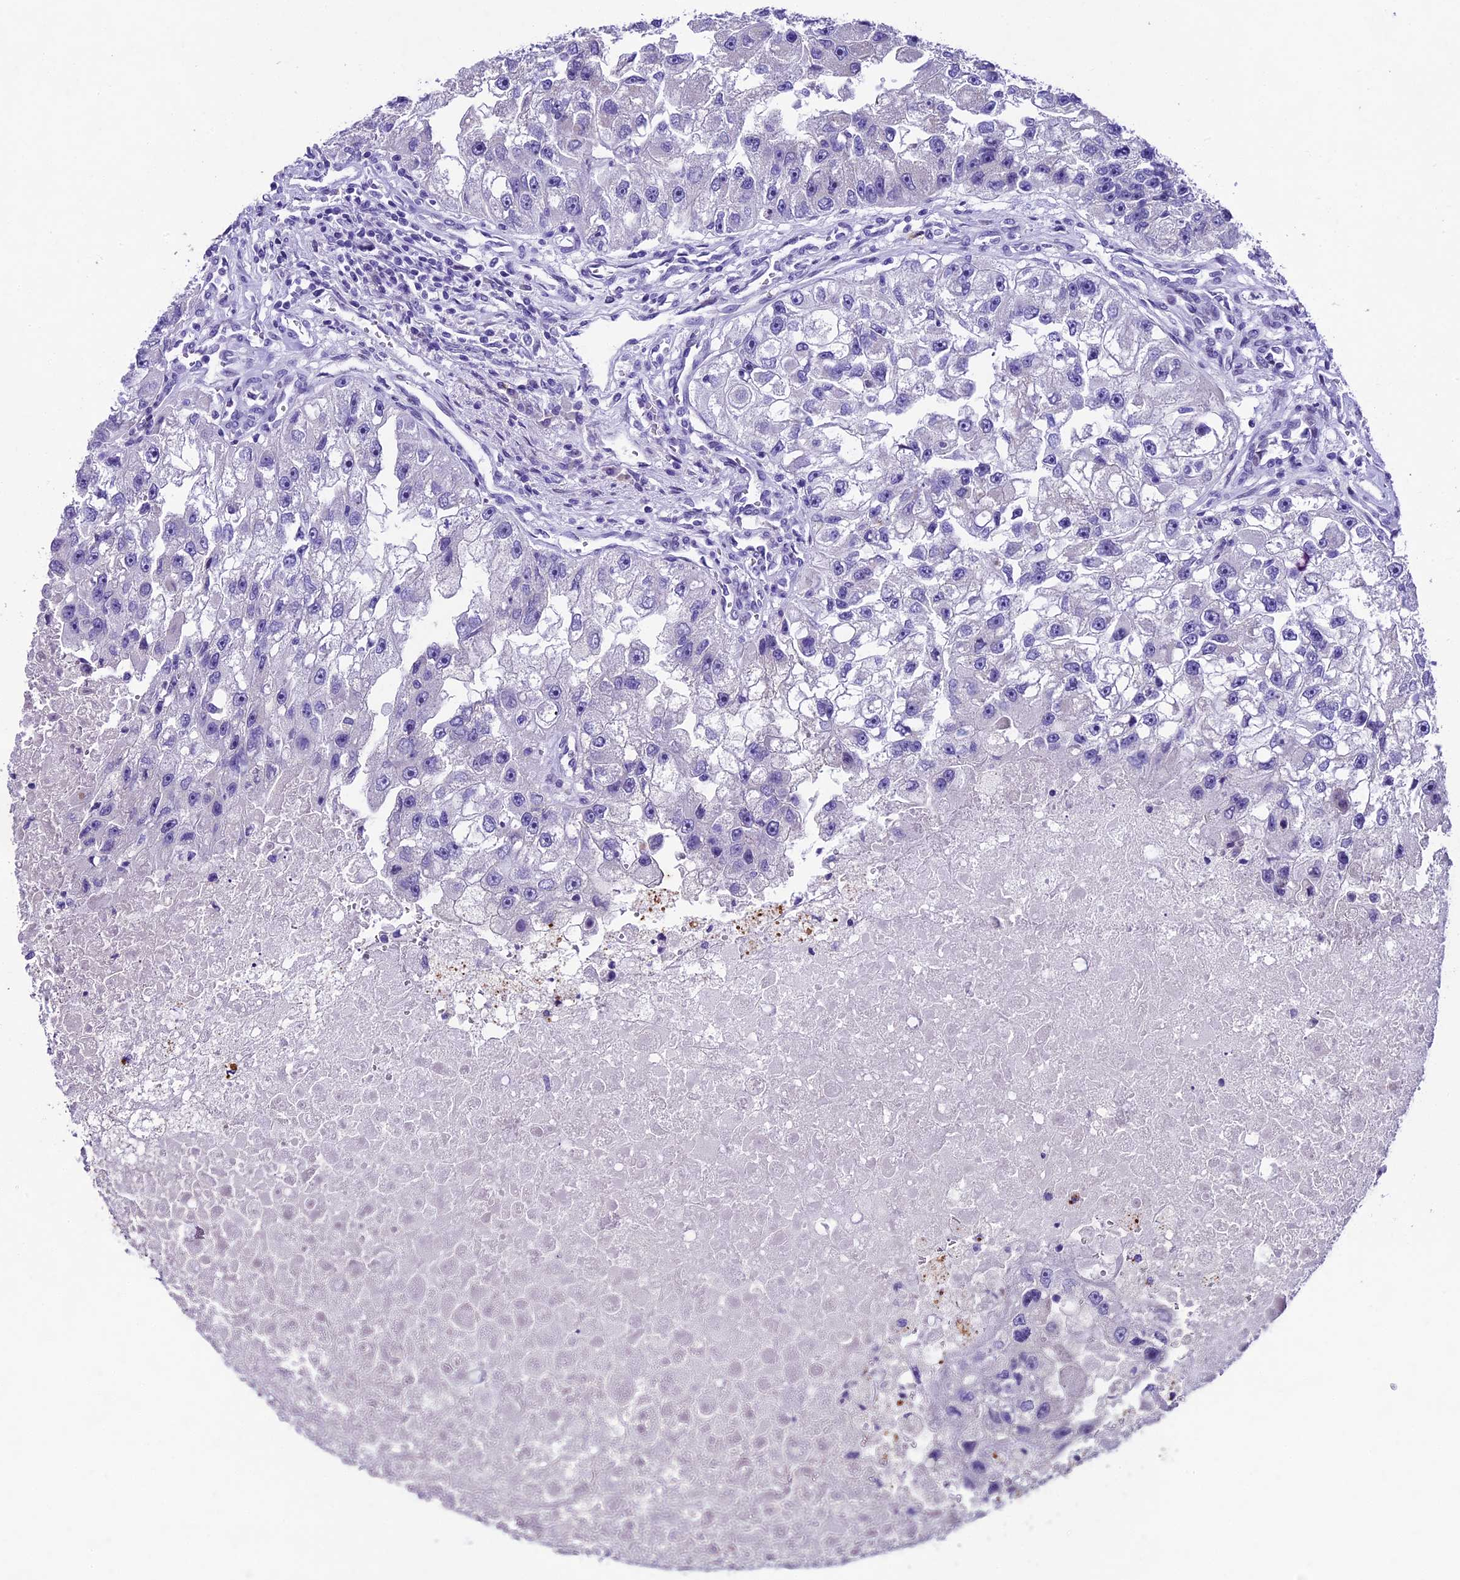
{"staining": {"intensity": "negative", "quantity": "none", "location": "none"}, "tissue": "renal cancer", "cell_type": "Tumor cells", "image_type": "cancer", "snomed": [{"axis": "morphology", "description": "Adenocarcinoma, NOS"}, {"axis": "topography", "description": "Kidney"}], "caption": "Protein analysis of renal cancer (adenocarcinoma) displays no significant positivity in tumor cells.", "gene": "IFT140", "patient": {"sex": "male", "age": 63}}